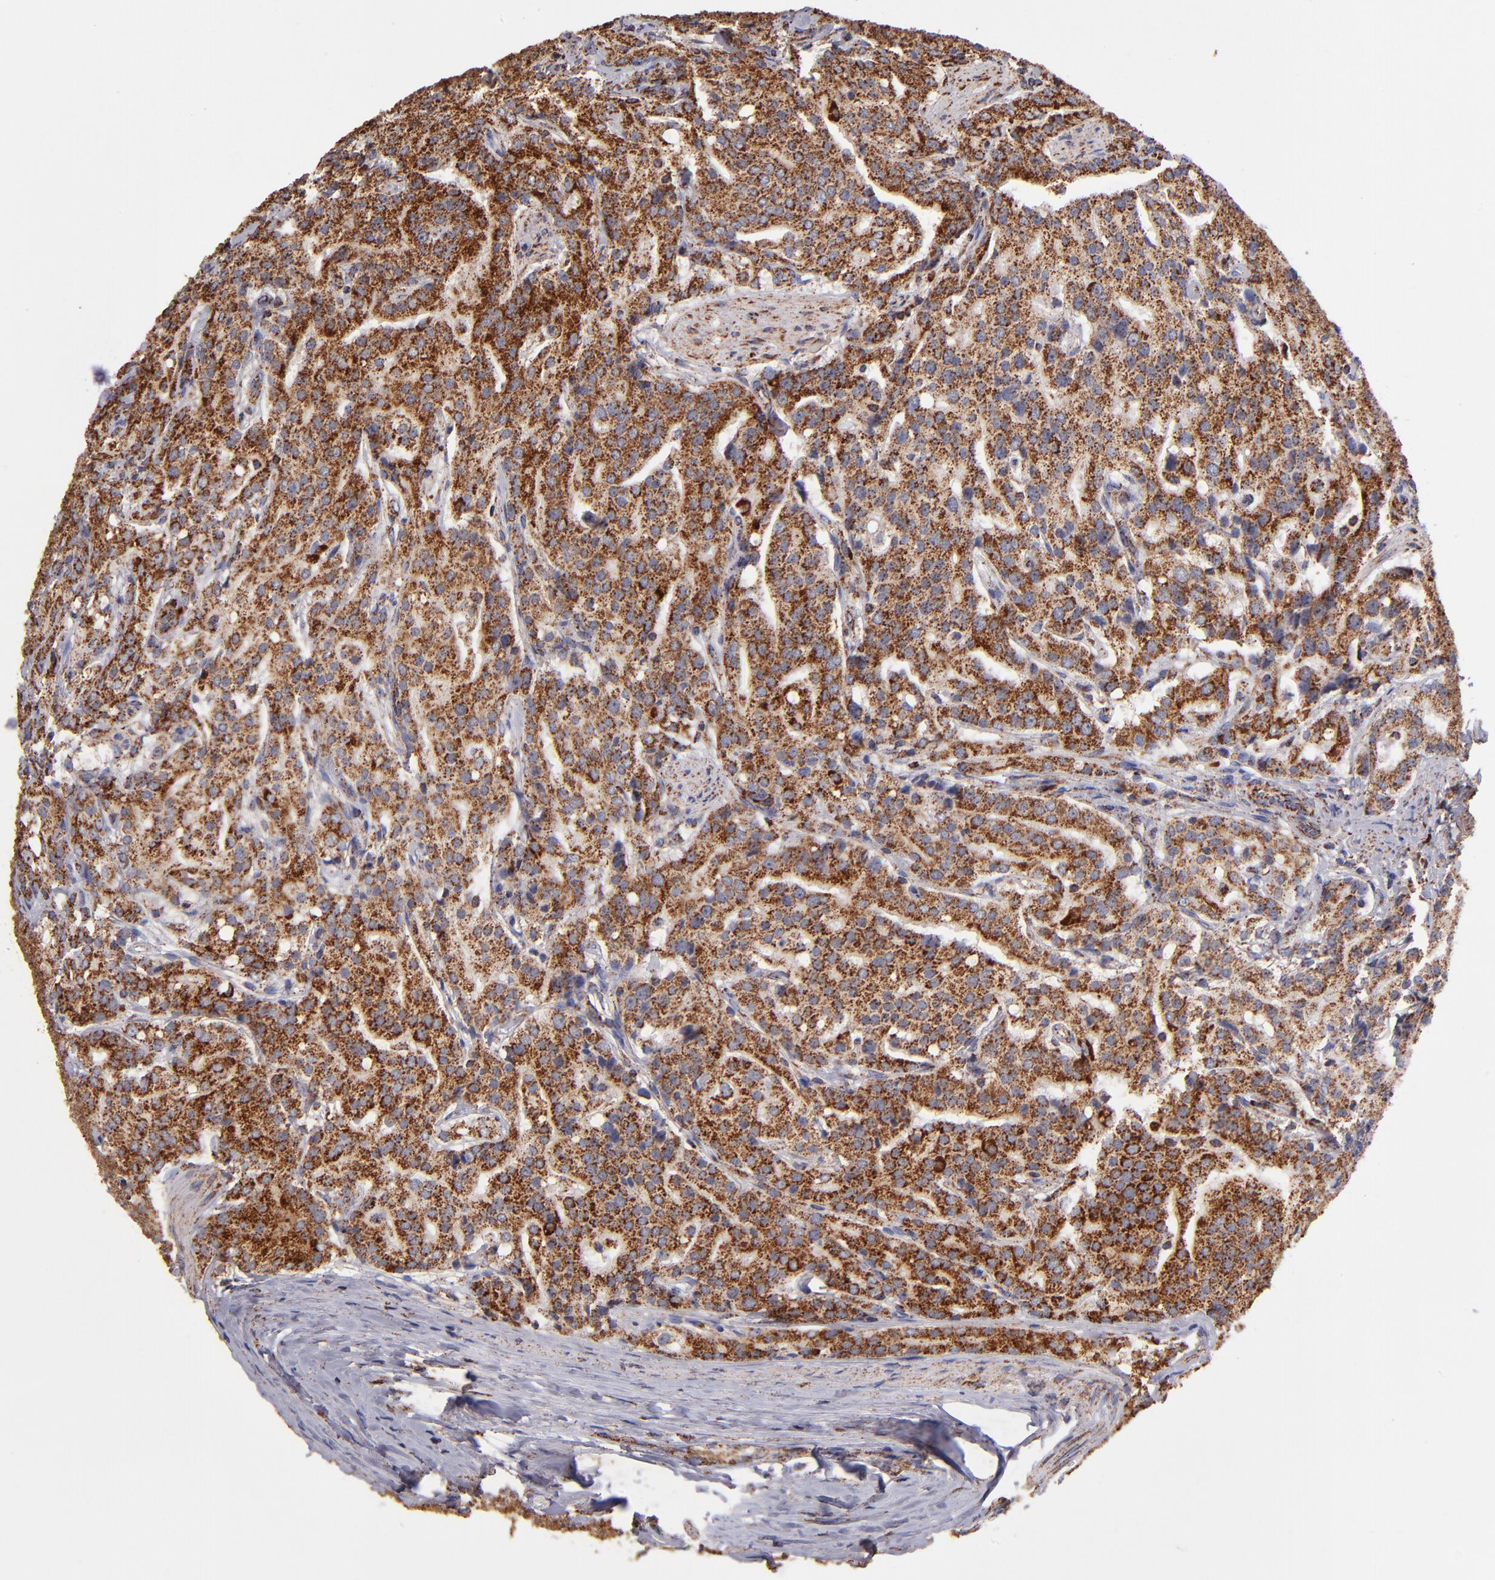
{"staining": {"intensity": "moderate", "quantity": ">75%", "location": "cytoplasmic/membranous"}, "tissue": "prostate cancer", "cell_type": "Tumor cells", "image_type": "cancer", "snomed": [{"axis": "morphology", "description": "Adenocarcinoma, Medium grade"}, {"axis": "topography", "description": "Prostate"}], "caption": "Human prostate cancer (medium-grade adenocarcinoma) stained with a brown dye exhibits moderate cytoplasmic/membranous positive expression in about >75% of tumor cells.", "gene": "DLST", "patient": {"sex": "male", "age": 72}}